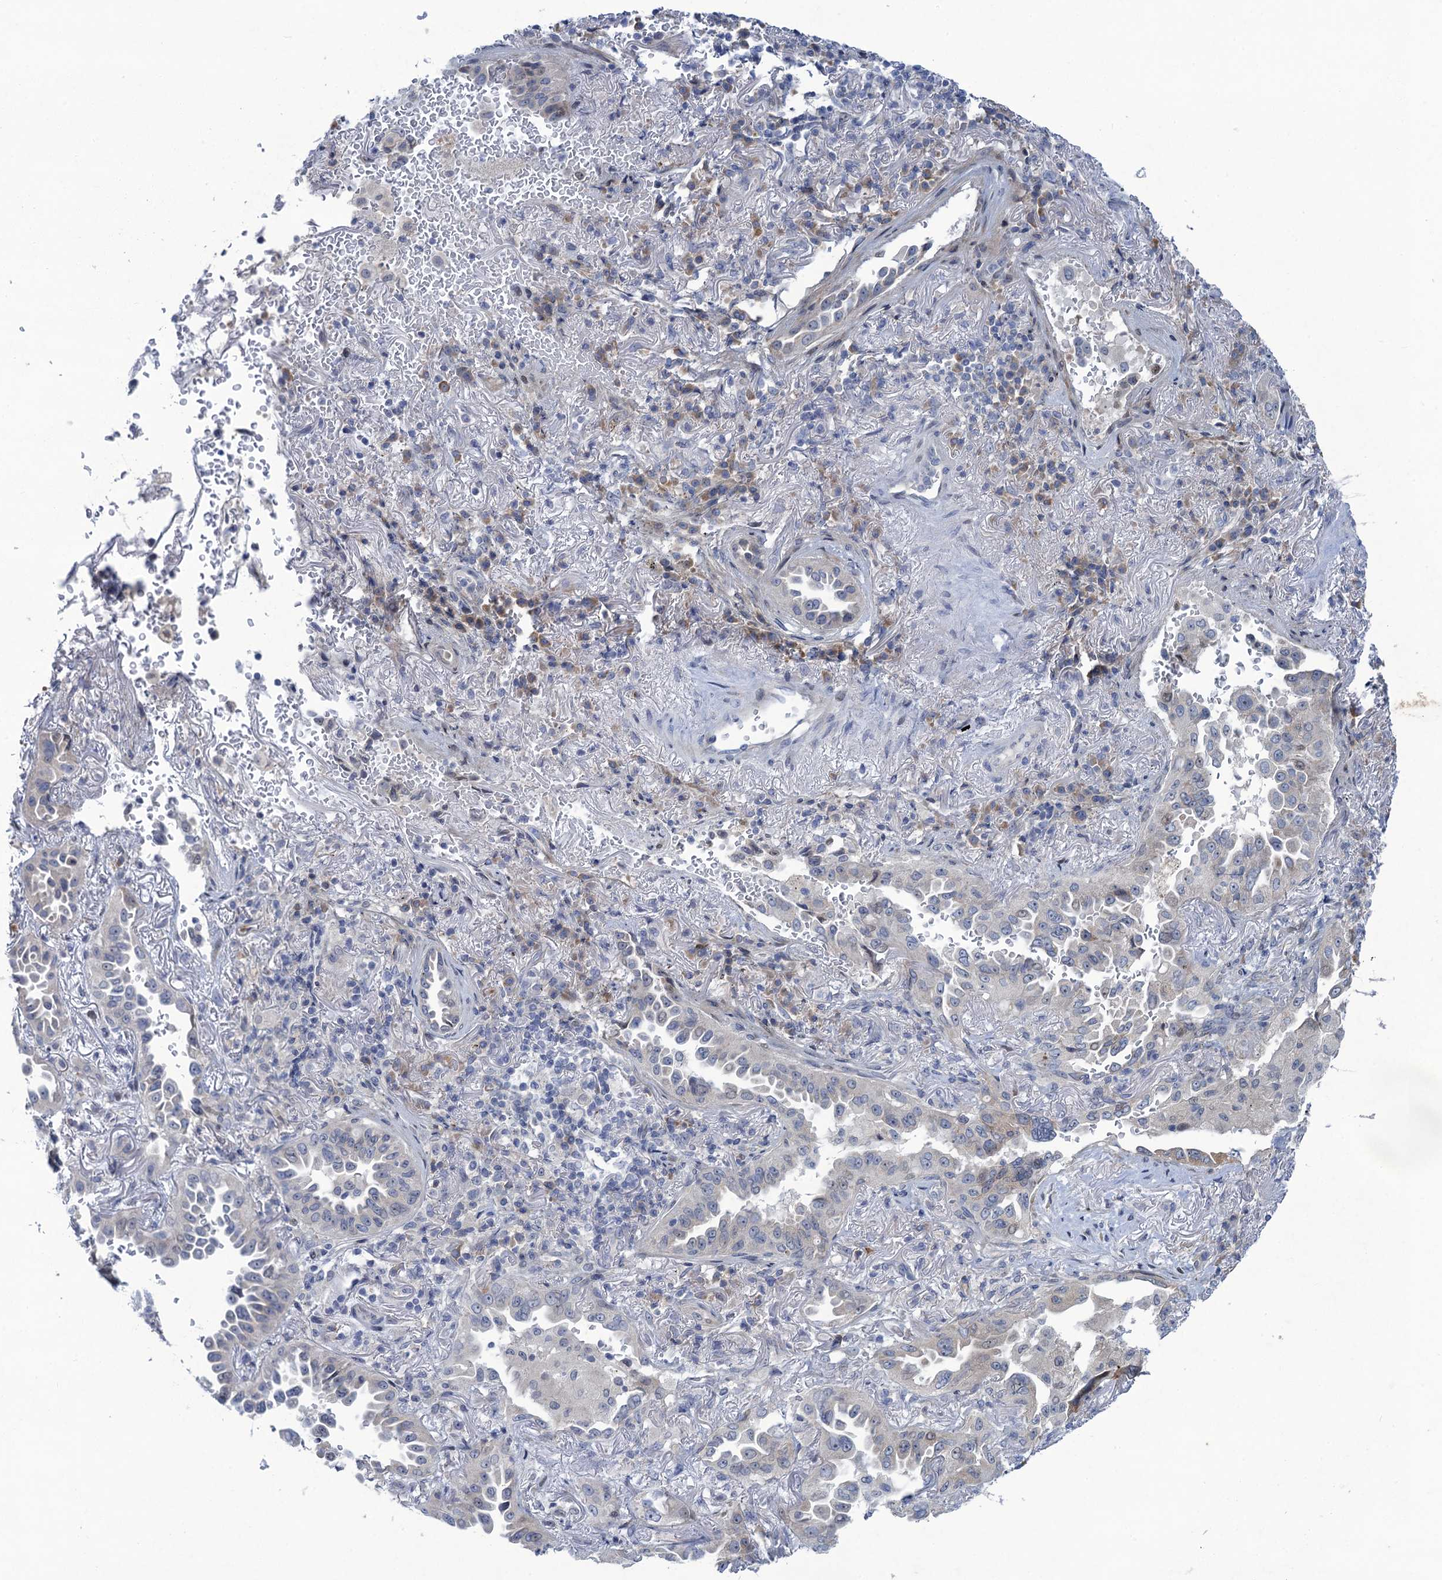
{"staining": {"intensity": "negative", "quantity": "none", "location": "none"}, "tissue": "lung cancer", "cell_type": "Tumor cells", "image_type": "cancer", "snomed": [{"axis": "morphology", "description": "Adenocarcinoma, NOS"}, {"axis": "topography", "description": "Lung"}], "caption": "Tumor cells are negative for brown protein staining in lung cancer (adenocarcinoma).", "gene": "QPCTL", "patient": {"sex": "female", "age": 69}}